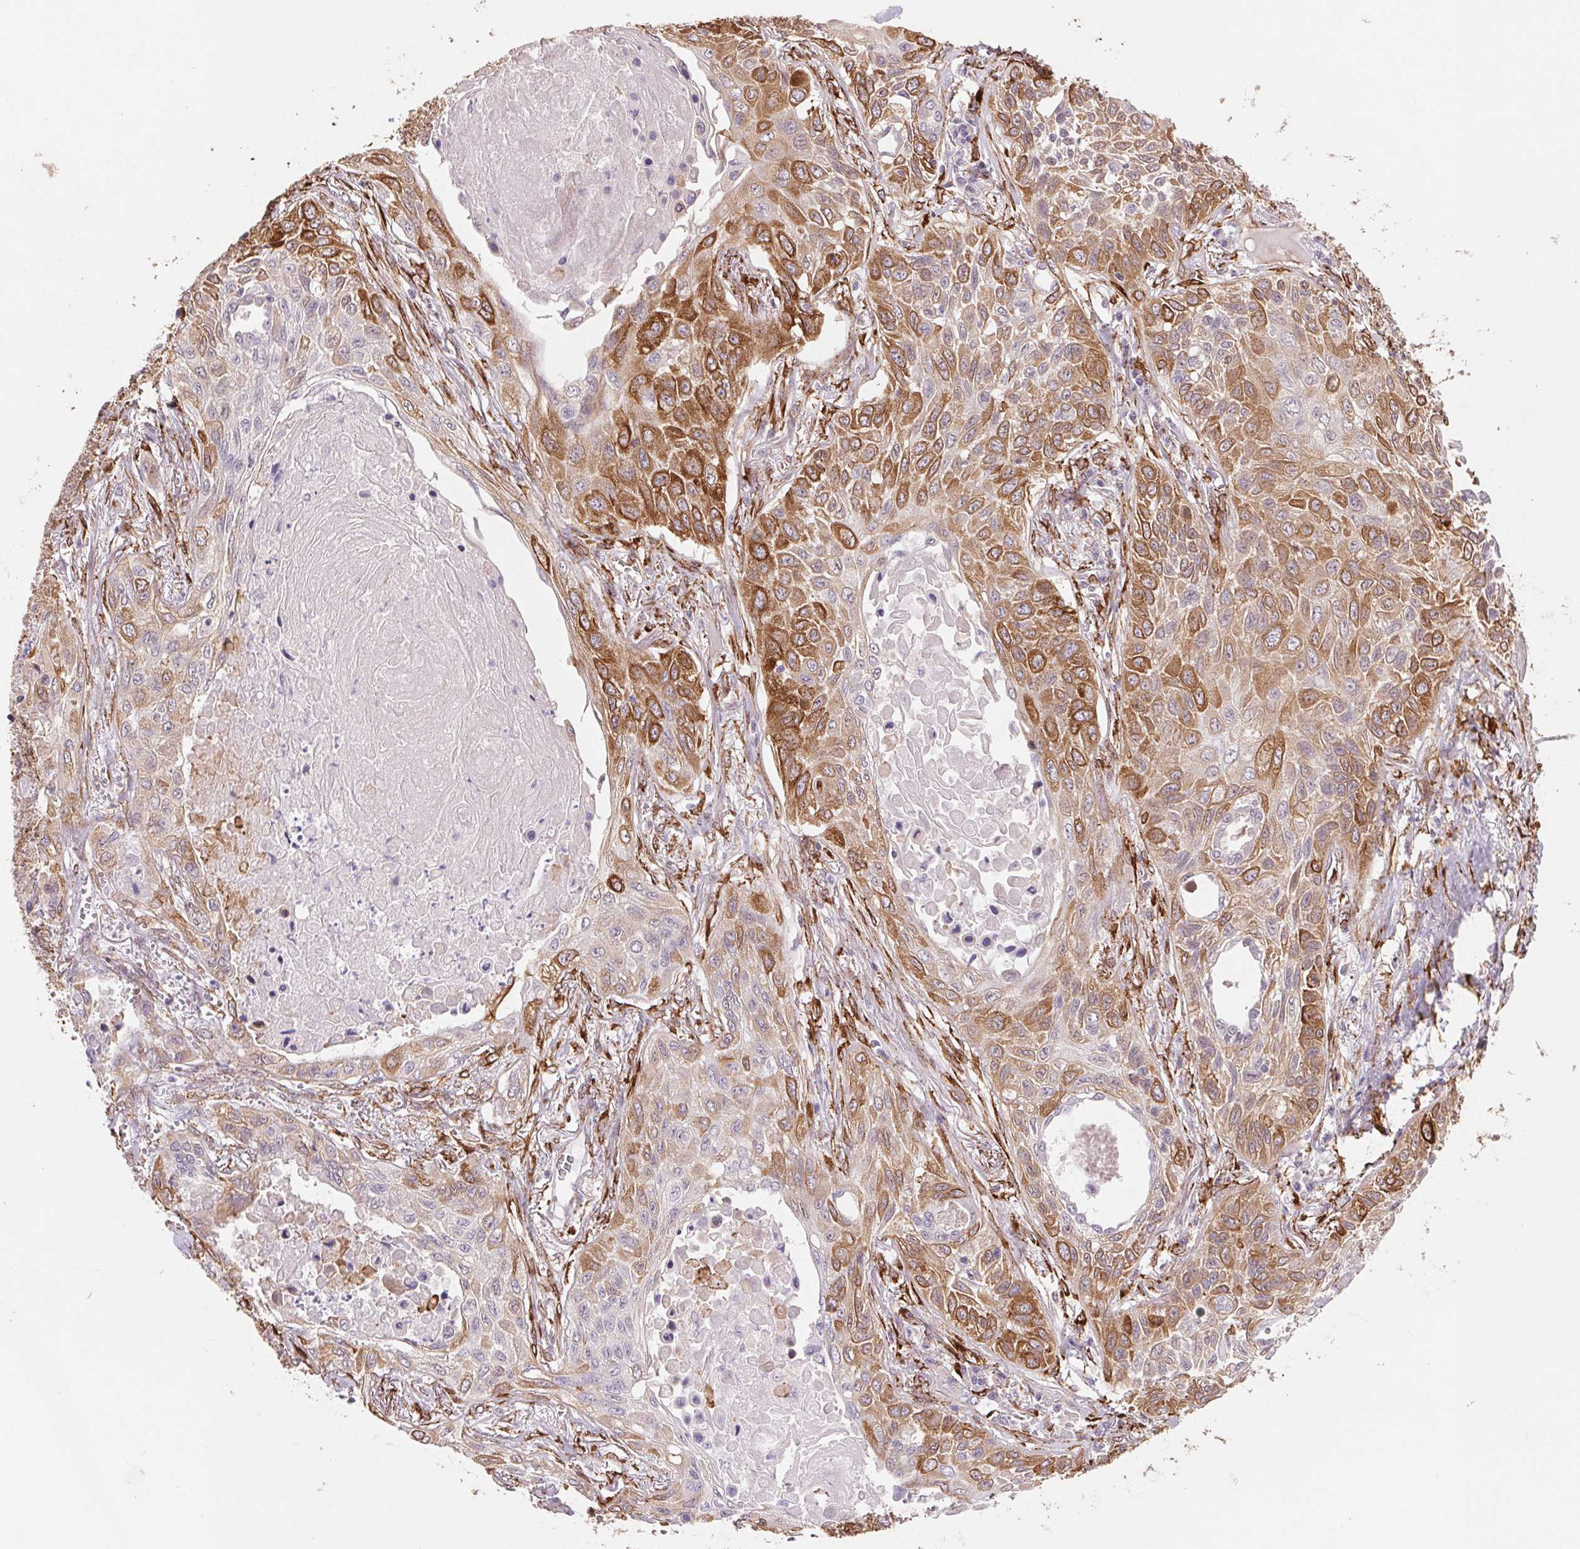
{"staining": {"intensity": "moderate", "quantity": ">75%", "location": "cytoplasmic/membranous"}, "tissue": "lung cancer", "cell_type": "Tumor cells", "image_type": "cancer", "snomed": [{"axis": "morphology", "description": "Squamous cell carcinoma, NOS"}, {"axis": "topography", "description": "Lung"}], "caption": "IHC (DAB (3,3'-diaminobenzidine)) staining of human lung cancer reveals moderate cytoplasmic/membranous protein expression in approximately >75% of tumor cells.", "gene": "FKBP10", "patient": {"sex": "male", "age": 75}}